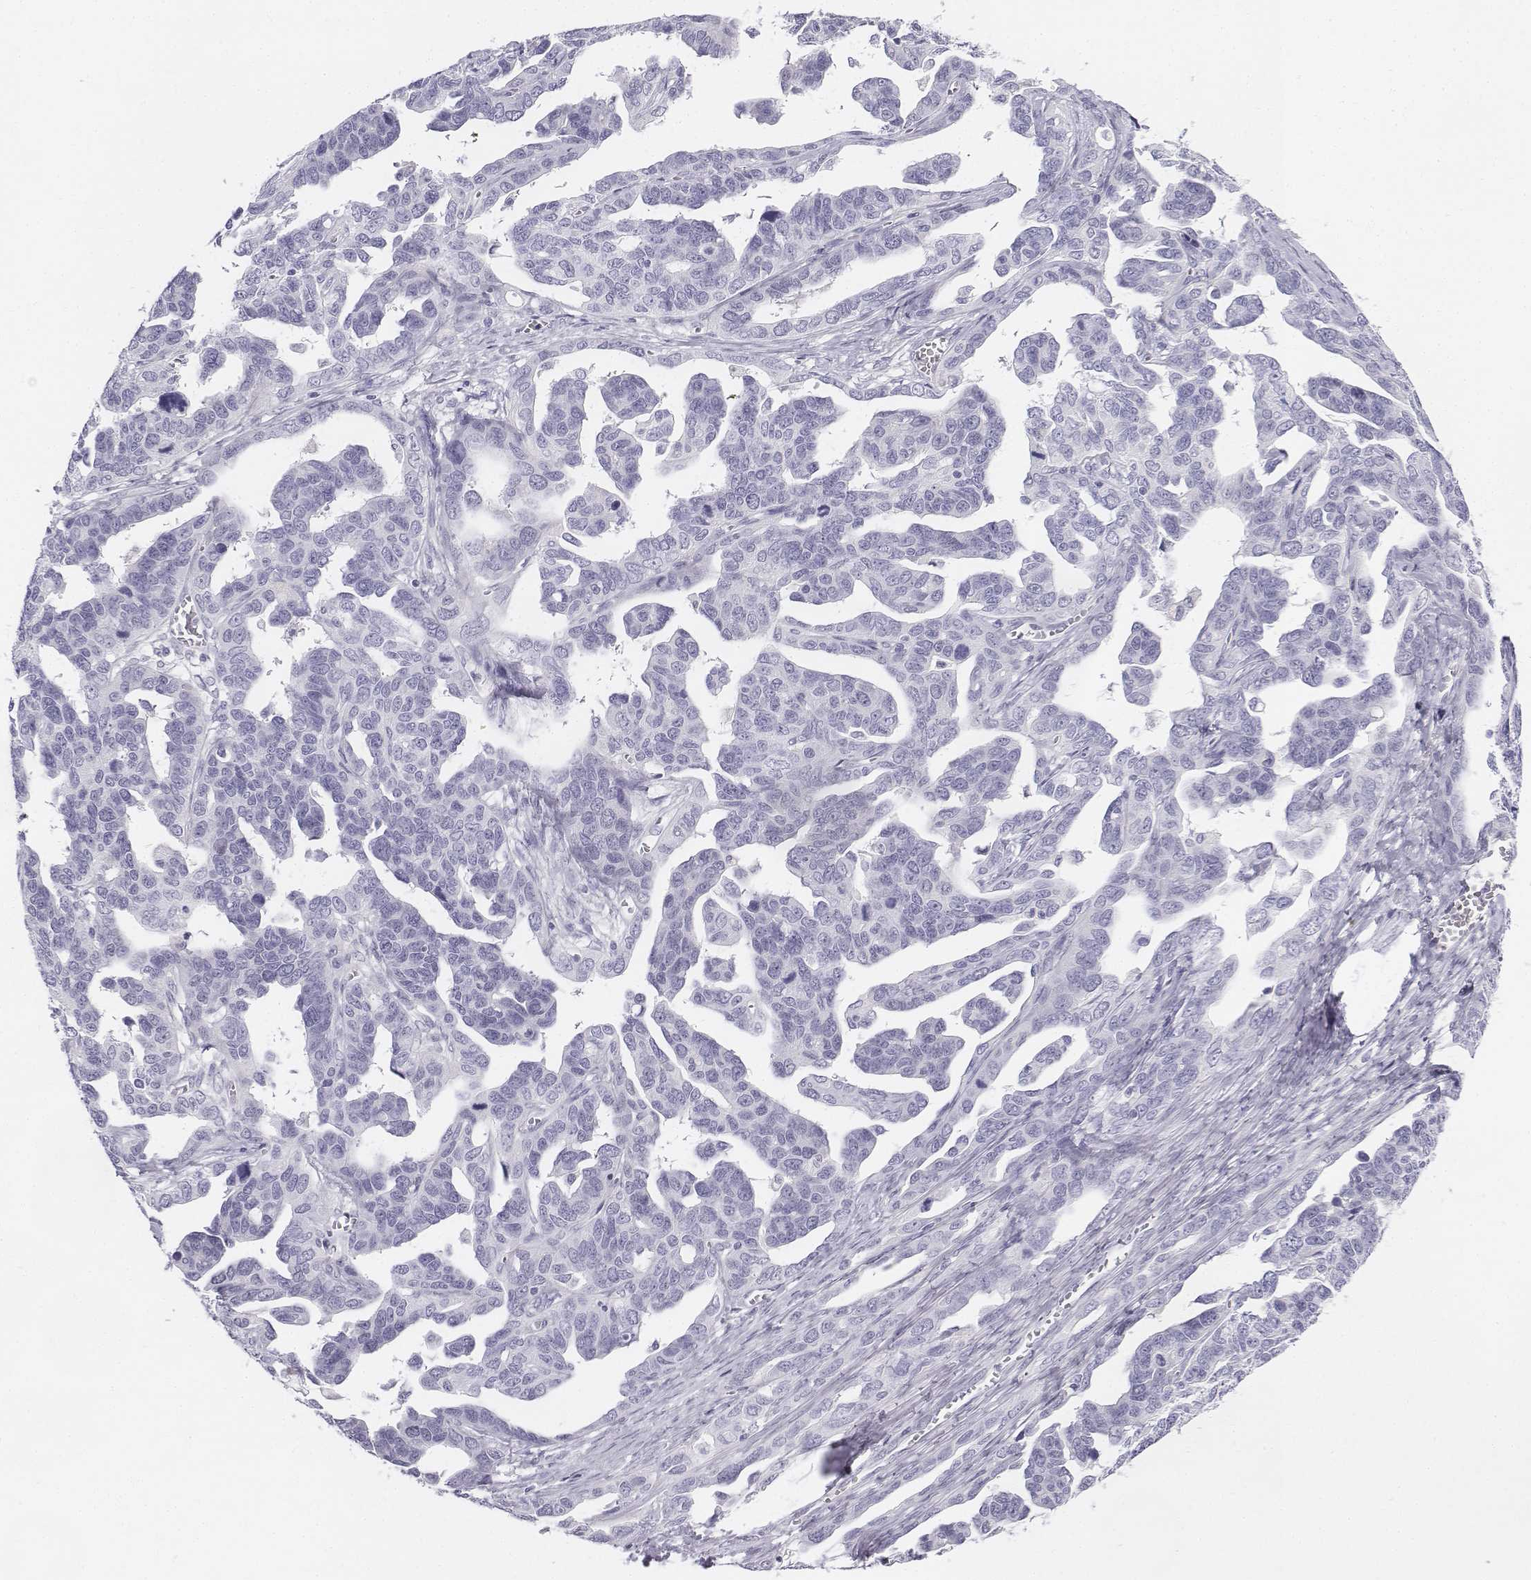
{"staining": {"intensity": "negative", "quantity": "none", "location": "none"}, "tissue": "ovarian cancer", "cell_type": "Tumor cells", "image_type": "cancer", "snomed": [{"axis": "morphology", "description": "Cystadenocarcinoma, serous, NOS"}, {"axis": "topography", "description": "Ovary"}], "caption": "Image shows no significant protein expression in tumor cells of ovarian serous cystadenocarcinoma.", "gene": "TH", "patient": {"sex": "female", "age": 69}}